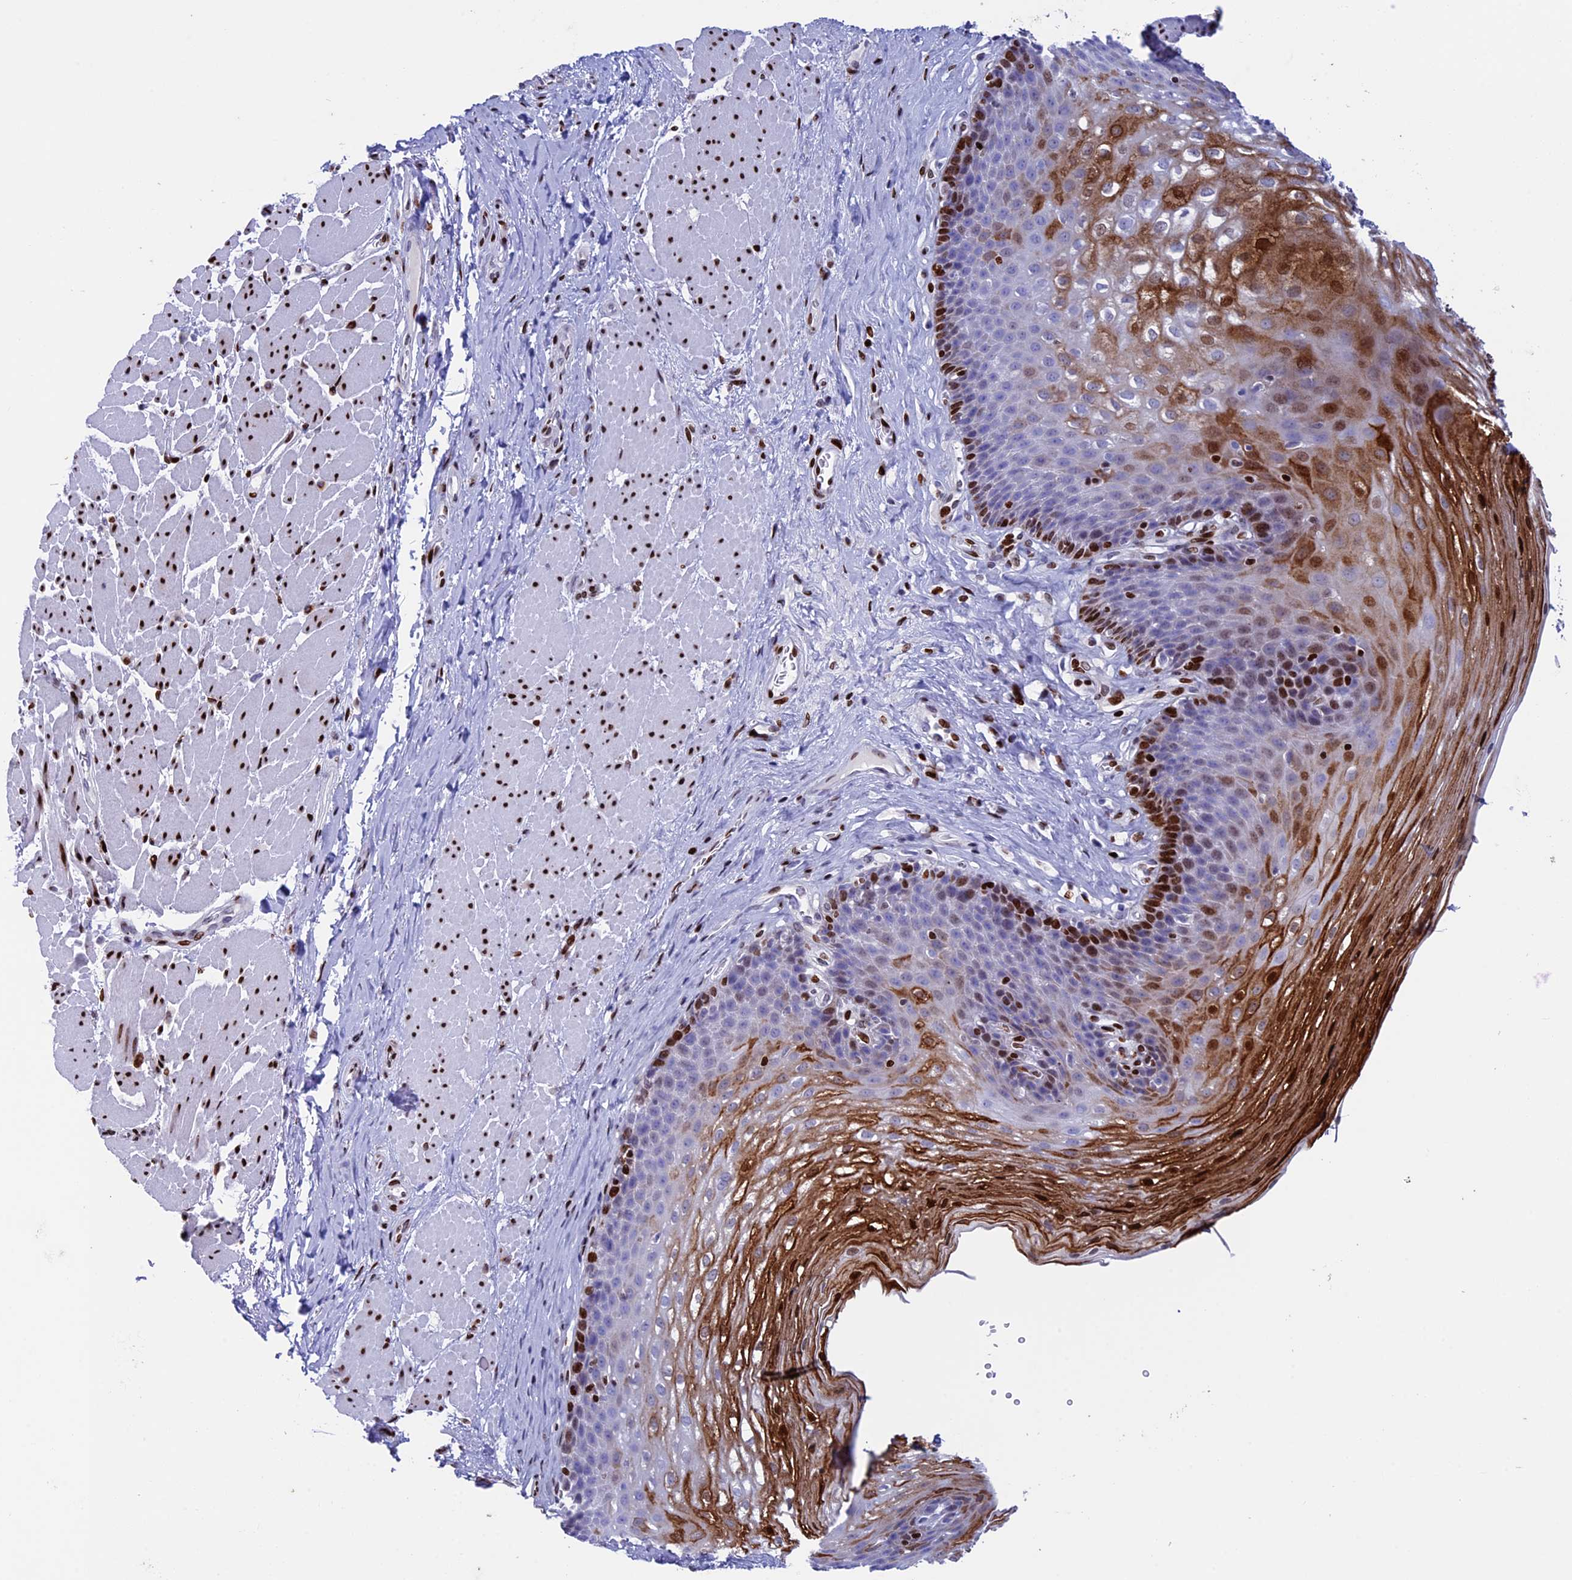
{"staining": {"intensity": "strong", "quantity": "25%-75%", "location": "cytoplasmic/membranous,nuclear"}, "tissue": "esophagus", "cell_type": "Squamous epithelial cells", "image_type": "normal", "snomed": [{"axis": "morphology", "description": "Normal tissue, NOS"}, {"axis": "topography", "description": "Esophagus"}], "caption": "A brown stain labels strong cytoplasmic/membranous,nuclear expression of a protein in squamous epithelial cells of benign human esophagus. The protein of interest is stained brown, and the nuclei are stained in blue (DAB IHC with brightfield microscopy, high magnification).", "gene": "BTBD3", "patient": {"sex": "female", "age": 66}}